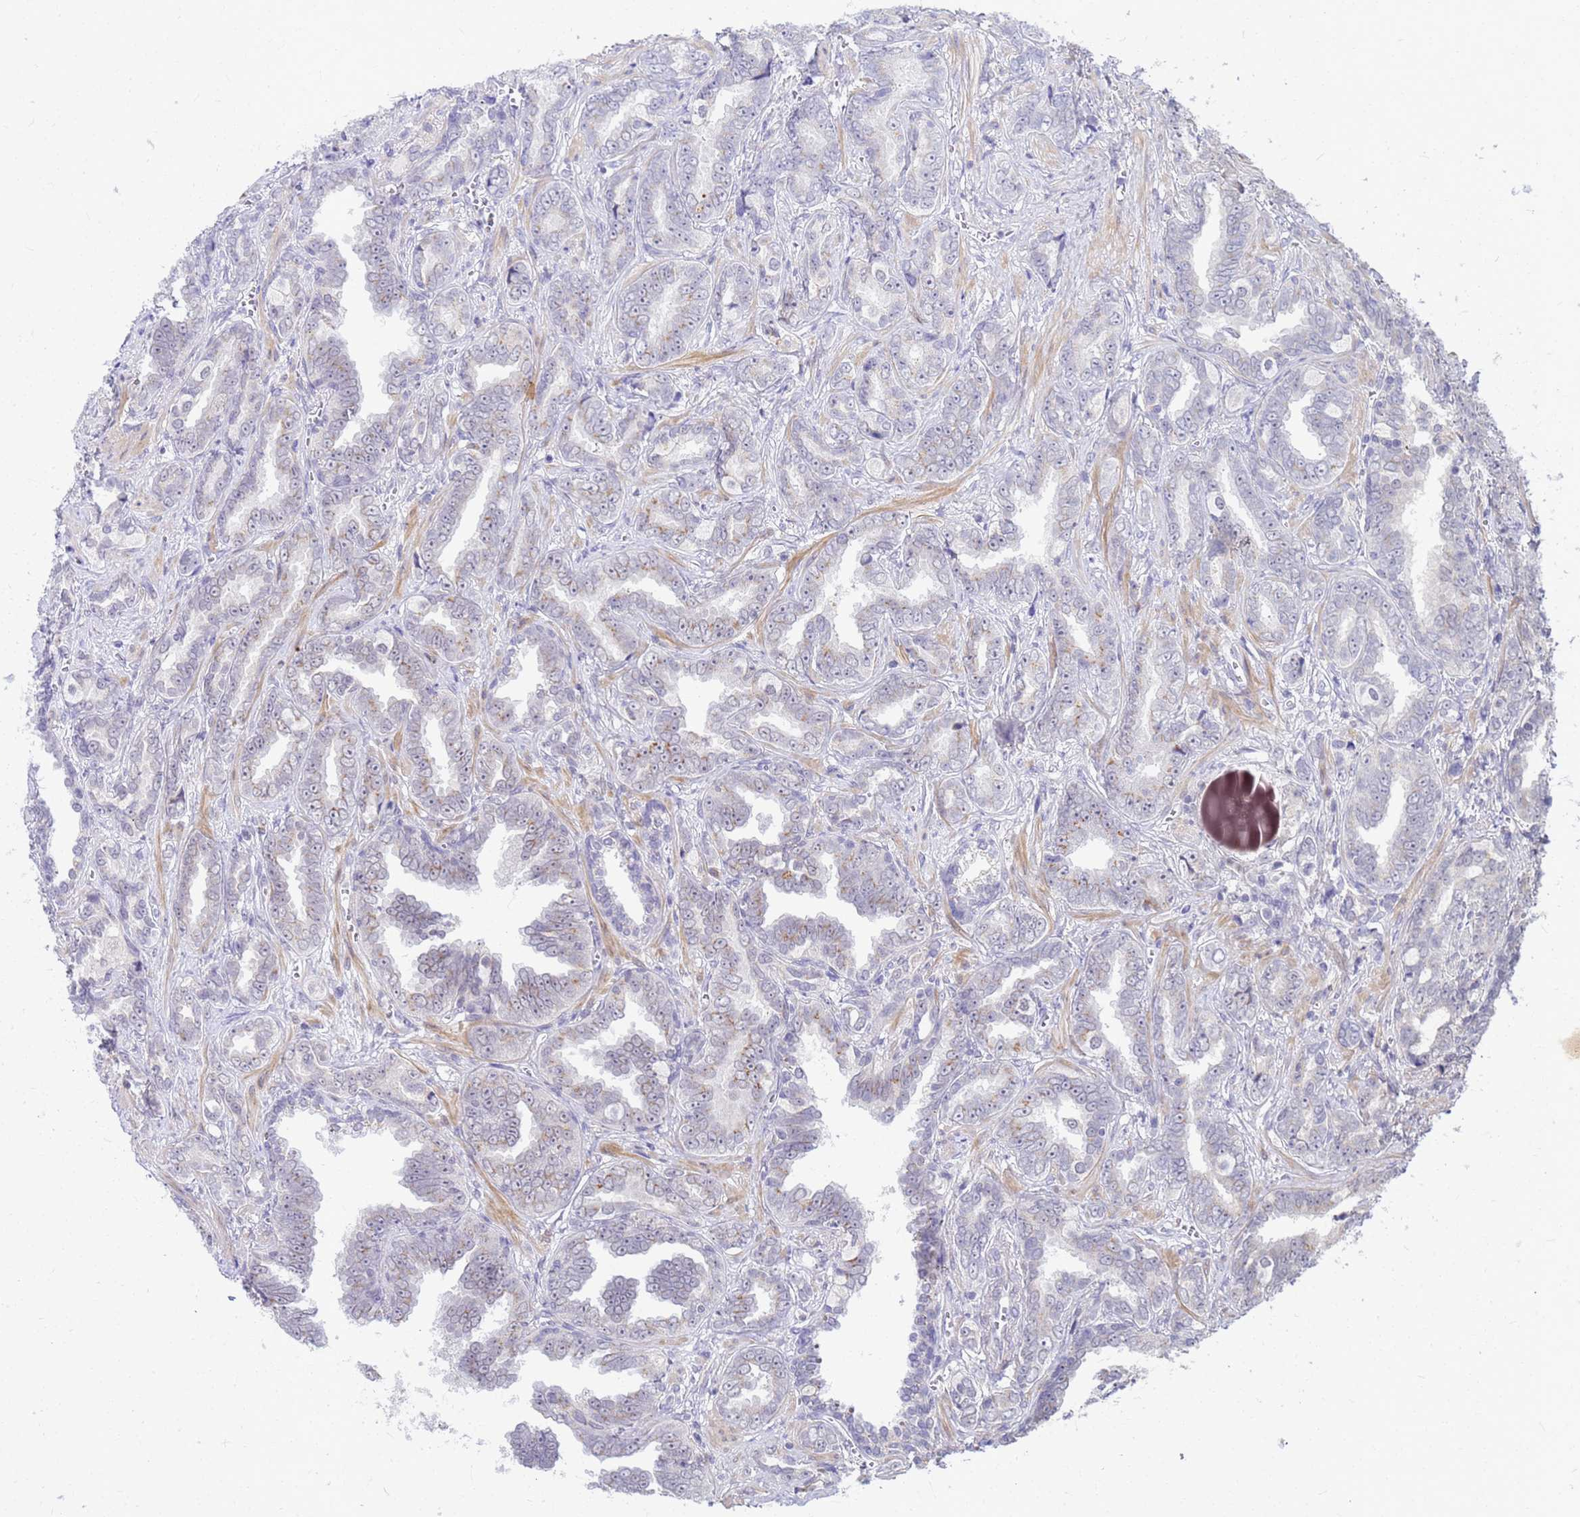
{"staining": {"intensity": "weak", "quantity": "25%-75%", "location": "cytoplasmic/membranous,nuclear"}, "tissue": "prostate cancer", "cell_type": "Tumor cells", "image_type": "cancer", "snomed": [{"axis": "morphology", "description": "Adenocarcinoma, High grade"}, {"axis": "topography", "description": "Prostate"}], "caption": "A brown stain shows weak cytoplasmic/membranous and nuclear positivity of a protein in adenocarcinoma (high-grade) (prostate) tumor cells. (DAB (3,3'-diaminobenzidine) IHC with brightfield microscopy, high magnification).", "gene": "NCBP2", "patient": {"sex": "male", "age": 67}}